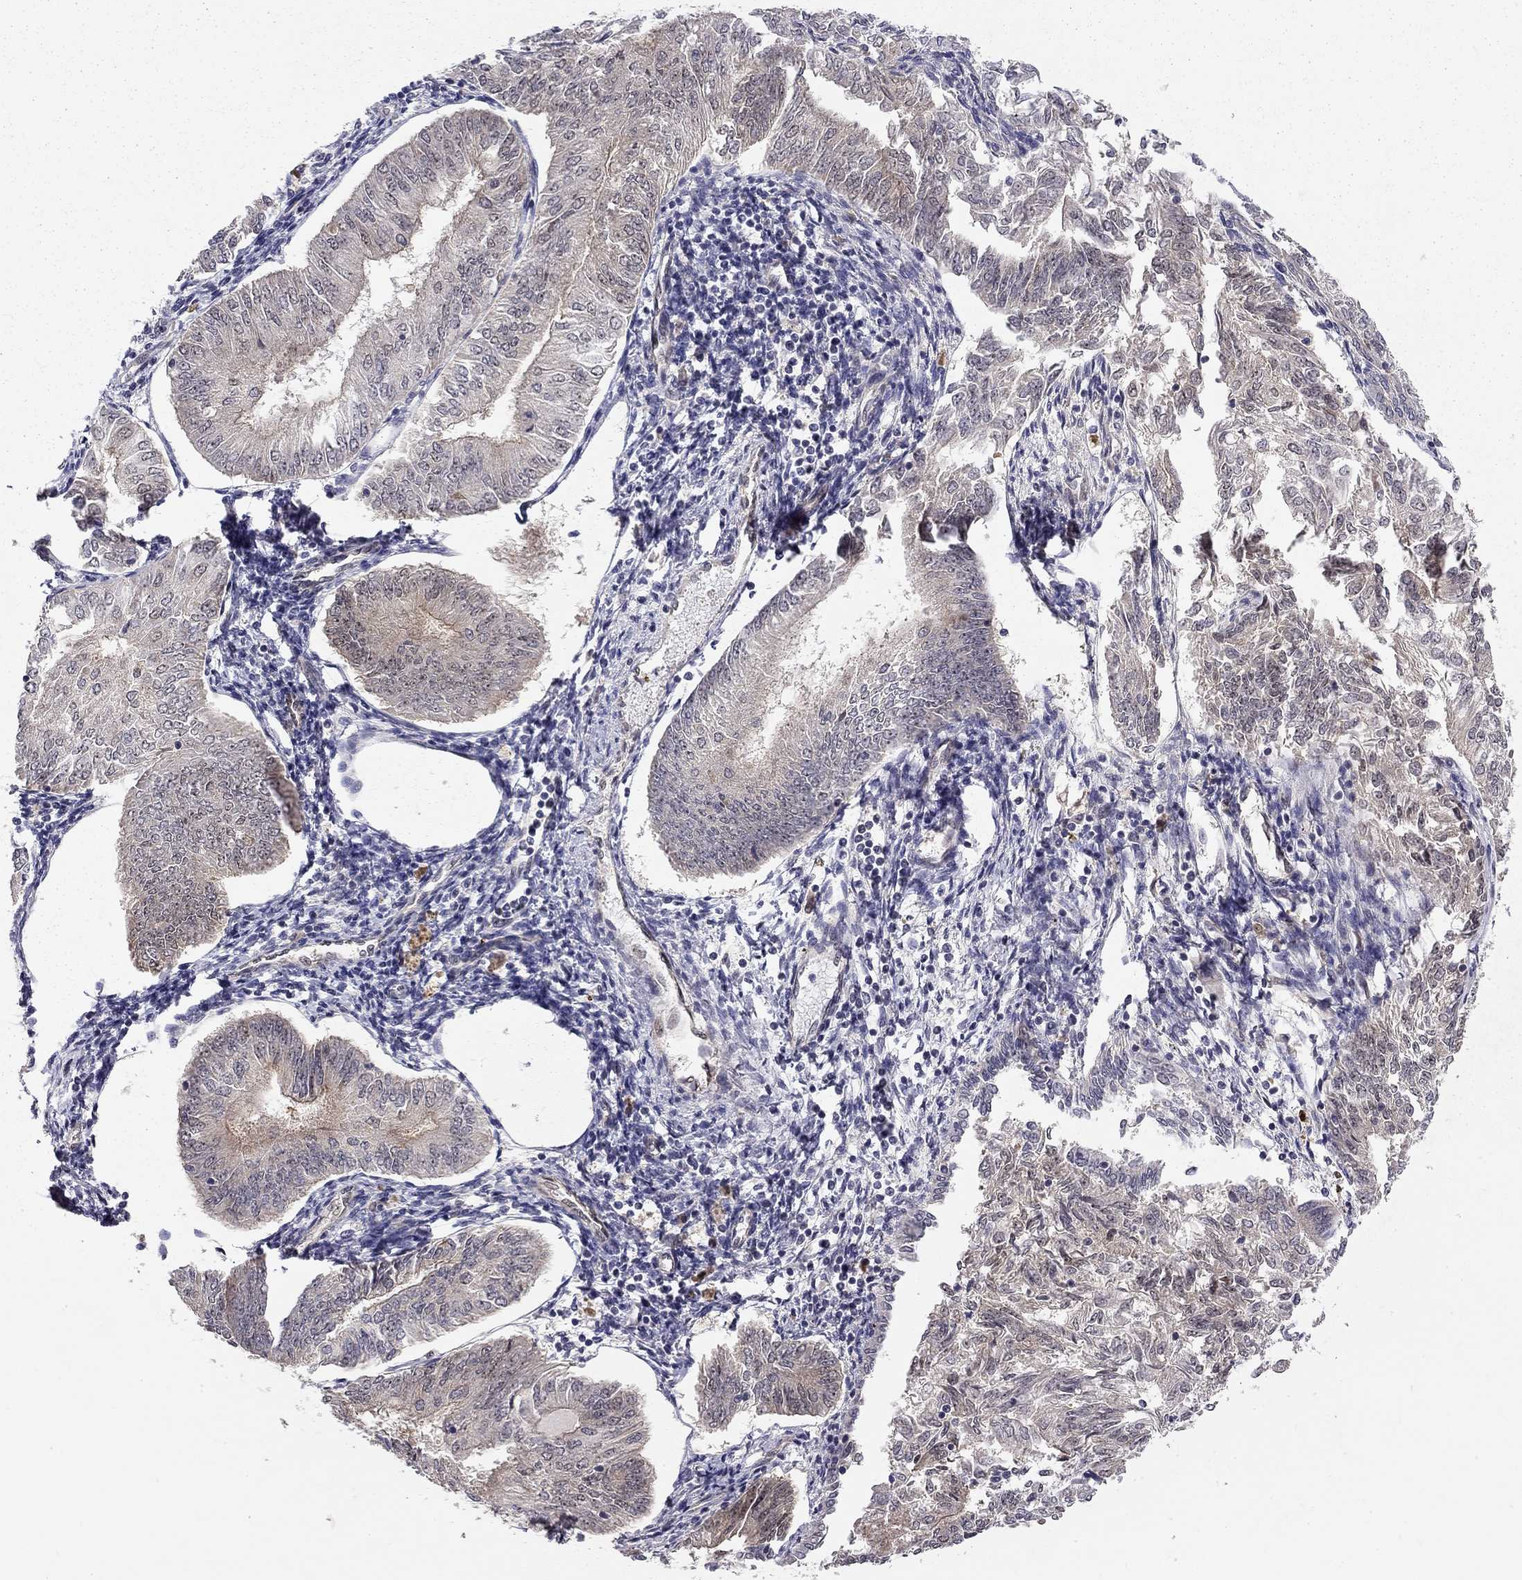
{"staining": {"intensity": "negative", "quantity": "none", "location": "none"}, "tissue": "endometrial cancer", "cell_type": "Tumor cells", "image_type": "cancer", "snomed": [{"axis": "morphology", "description": "Adenocarcinoma, NOS"}, {"axis": "topography", "description": "Endometrium"}], "caption": "Tumor cells show no significant positivity in adenocarcinoma (endometrial).", "gene": "STXBP6", "patient": {"sex": "female", "age": 58}}